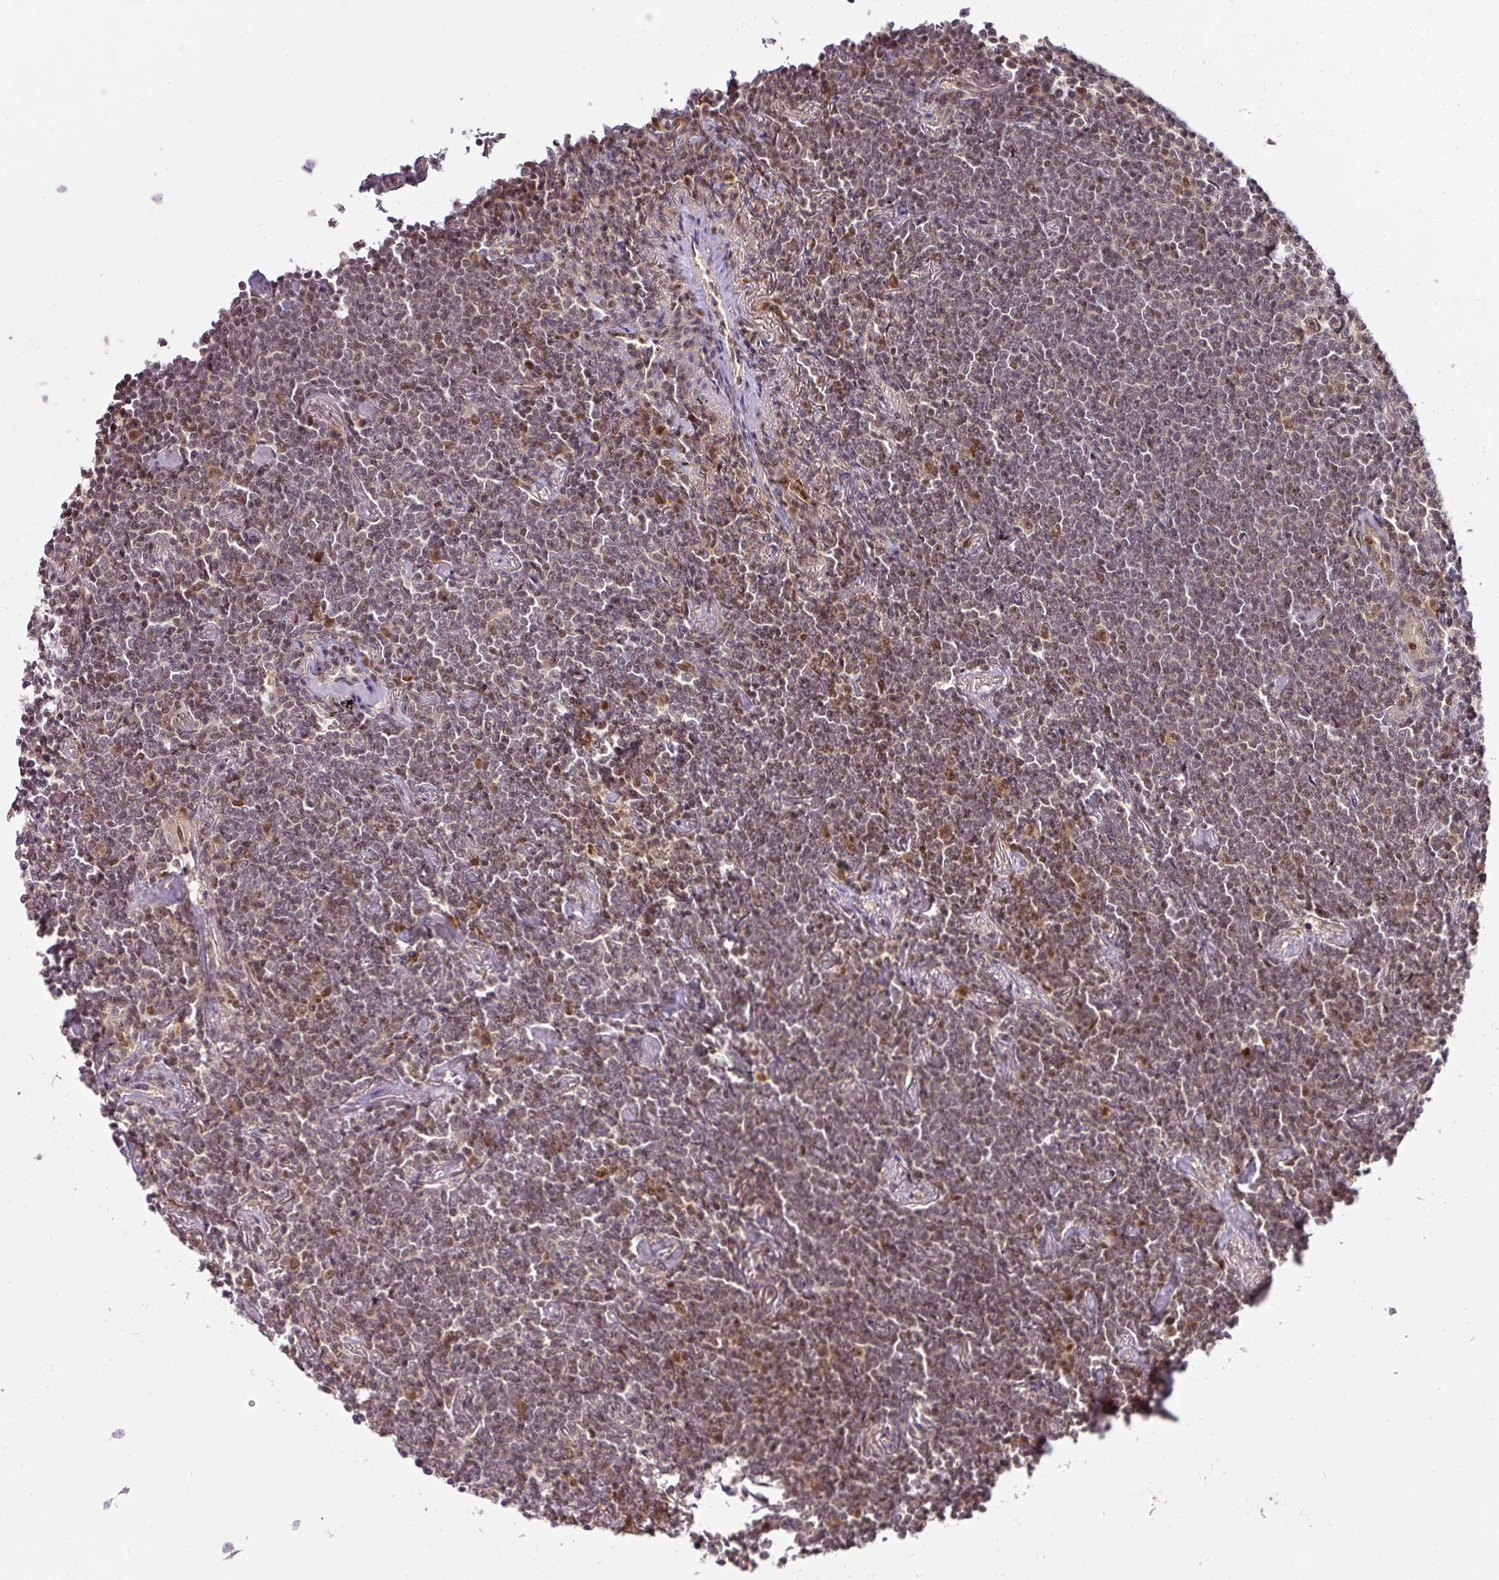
{"staining": {"intensity": "weak", "quantity": "25%-75%", "location": "nuclear"}, "tissue": "lymphoma", "cell_type": "Tumor cells", "image_type": "cancer", "snomed": [{"axis": "morphology", "description": "Malignant lymphoma, non-Hodgkin's type, Low grade"}, {"axis": "topography", "description": "Lung"}], "caption": "This image displays malignant lymphoma, non-Hodgkin's type (low-grade) stained with IHC to label a protein in brown. The nuclear of tumor cells show weak positivity for the protein. Nuclei are counter-stained blue.", "gene": "RANBP9", "patient": {"sex": "female", "age": 71}}